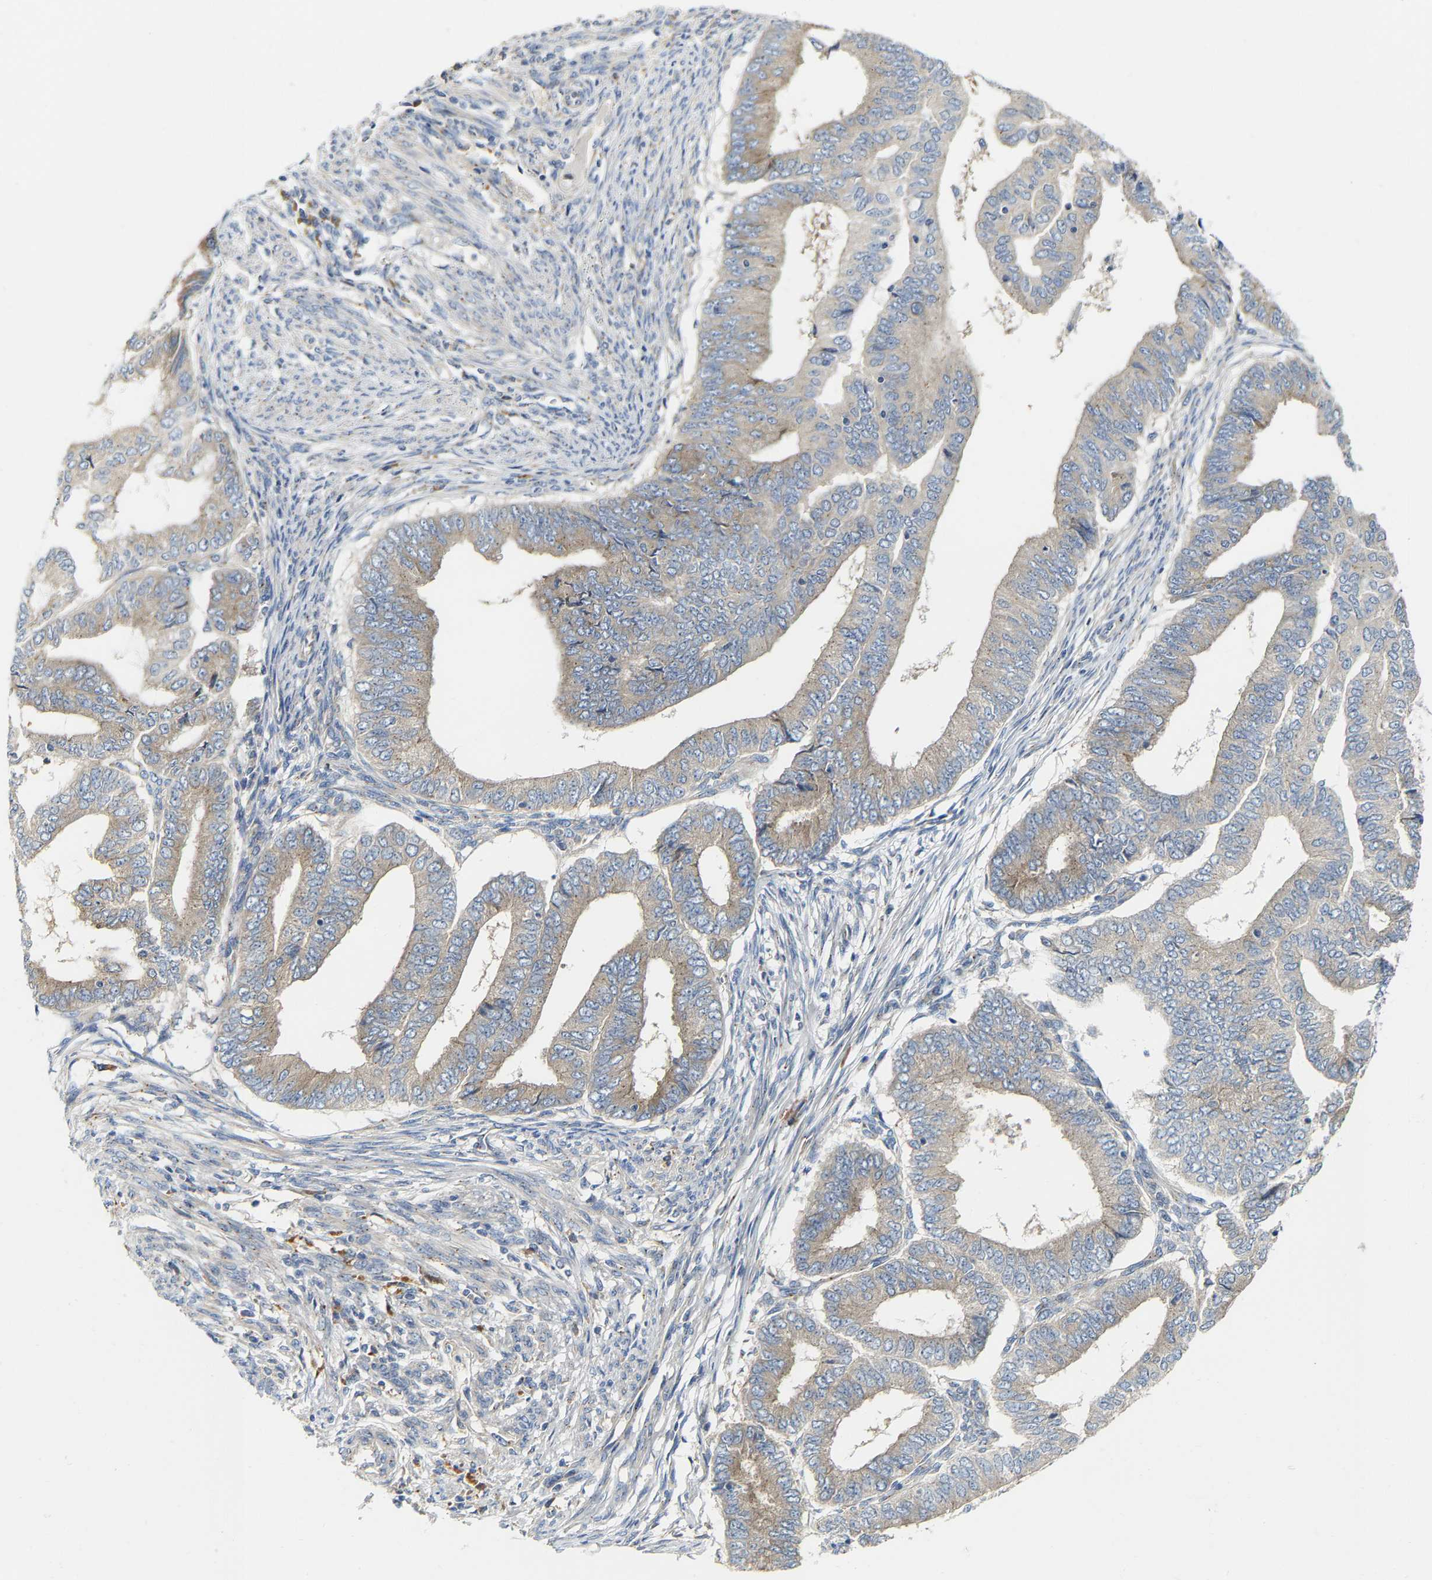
{"staining": {"intensity": "weak", "quantity": ">75%", "location": "cytoplasmic/membranous"}, "tissue": "endometrial cancer", "cell_type": "Tumor cells", "image_type": "cancer", "snomed": [{"axis": "morphology", "description": "Polyp, NOS"}, {"axis": "morphology", "description": "Adenocarcinoma, NOS"}, {"axis": "morphology", "description": "Adenoma, NOS"}, {"axis": "topography", "description": "Endometrium"}], "caption": "Immunohistochemistry (DAB (3,3'-diaminobenzidine)) staining of human endometrial cancer (adenoma) exhibits weak cytoplasmic/membranous protein staining in about >75% of tumor cells.", "gene": "PCNT", "patient": {"sex": "female", "age": 79}}